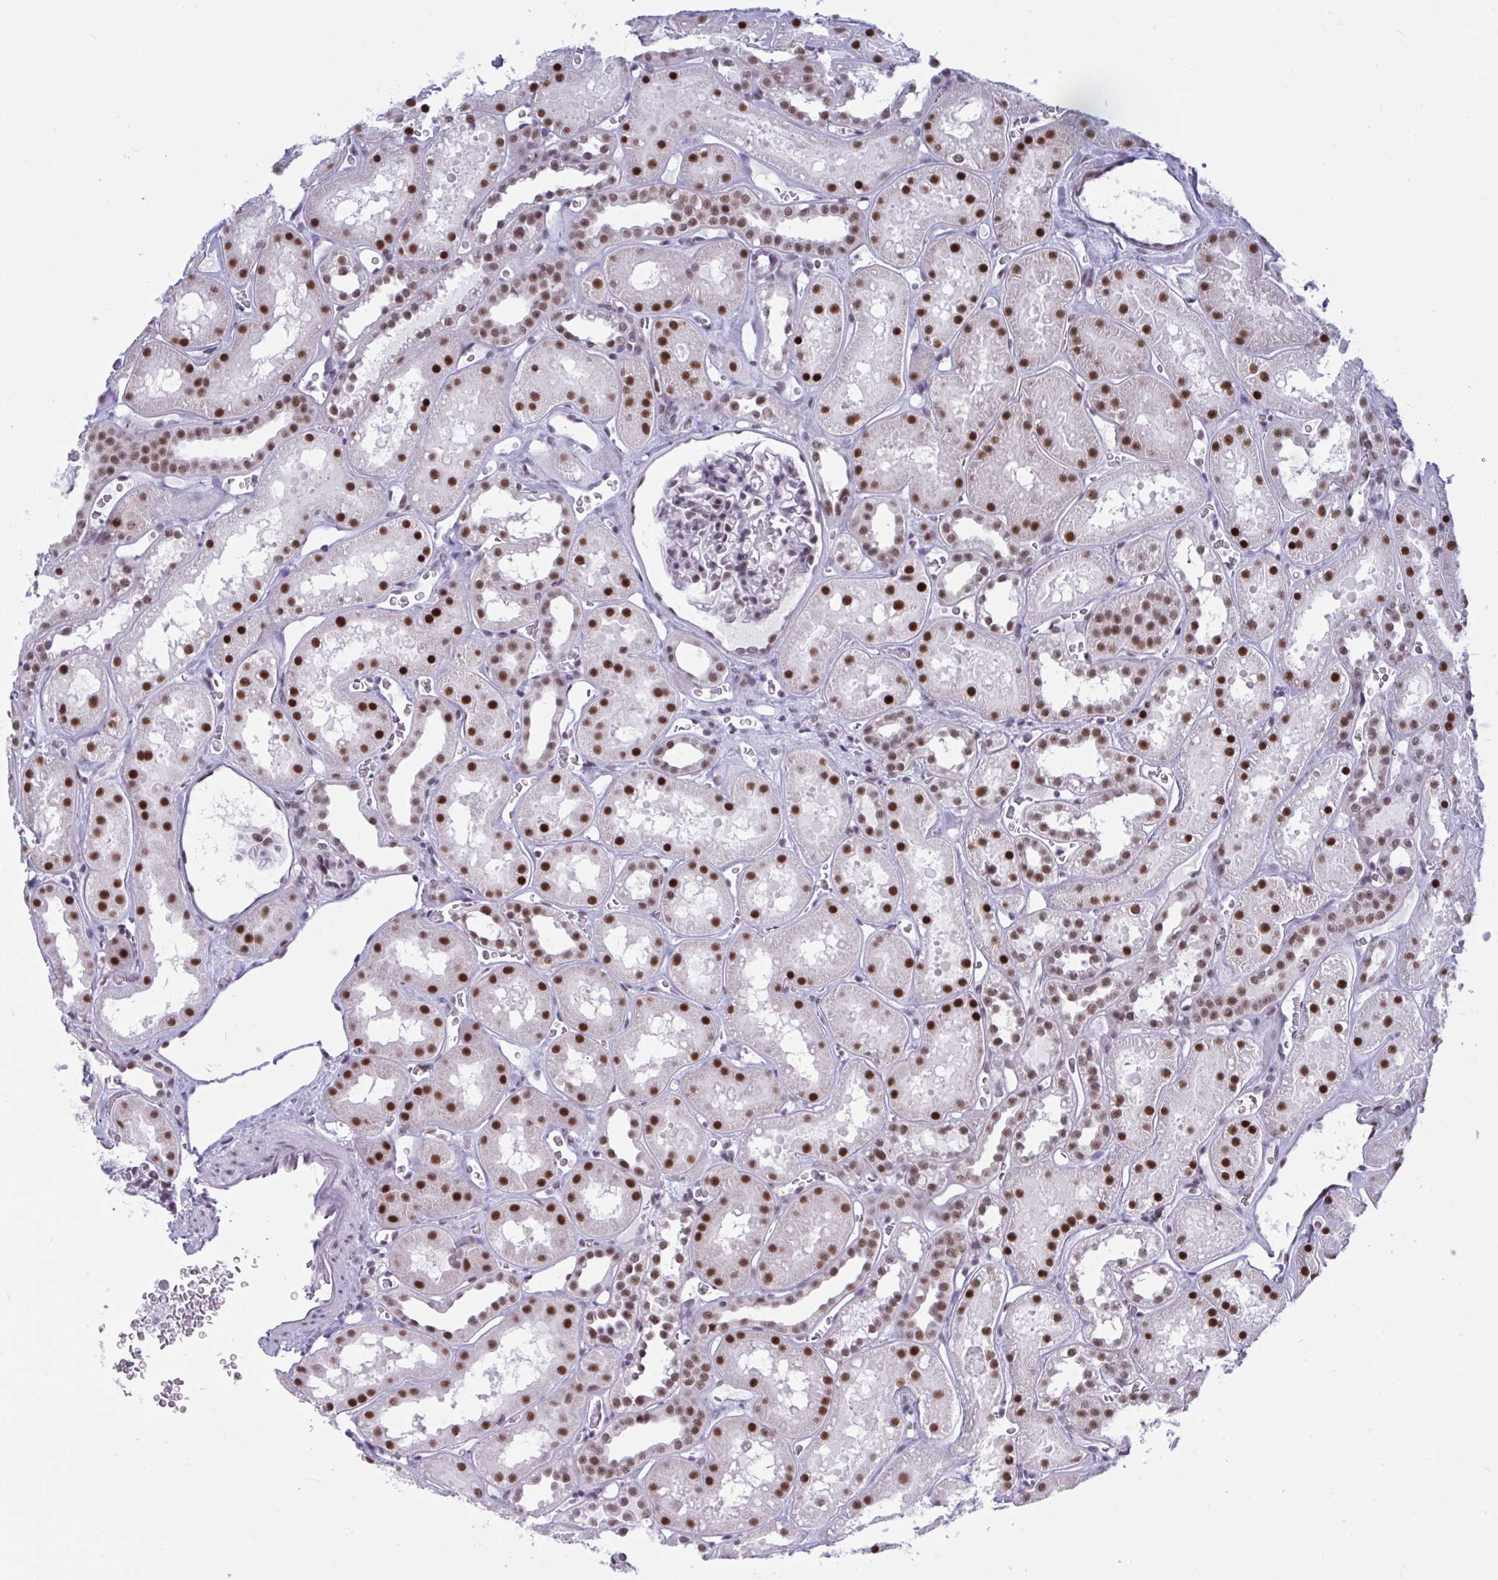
{"staining": {"intensity": "strong", "quantity": "<25%", "location": "nuclear"}, "tissue": "kidney", "cell_type": "Cells in glomeruli", "image_type": "normal", "snomed": [{"axis": "morphology", "description": "Normal tissue, NOS"}, {"axis": "topography", "description": "Kidney"}], "caption": "Immunohistochemical staining of unremarkable human kidney displays <25% levels of strong nuclear protein positivity in approximately <25% of cells in glomeruli.", "gene": "PPP1R10", "patient": {"sex": "female", "age": 41}}